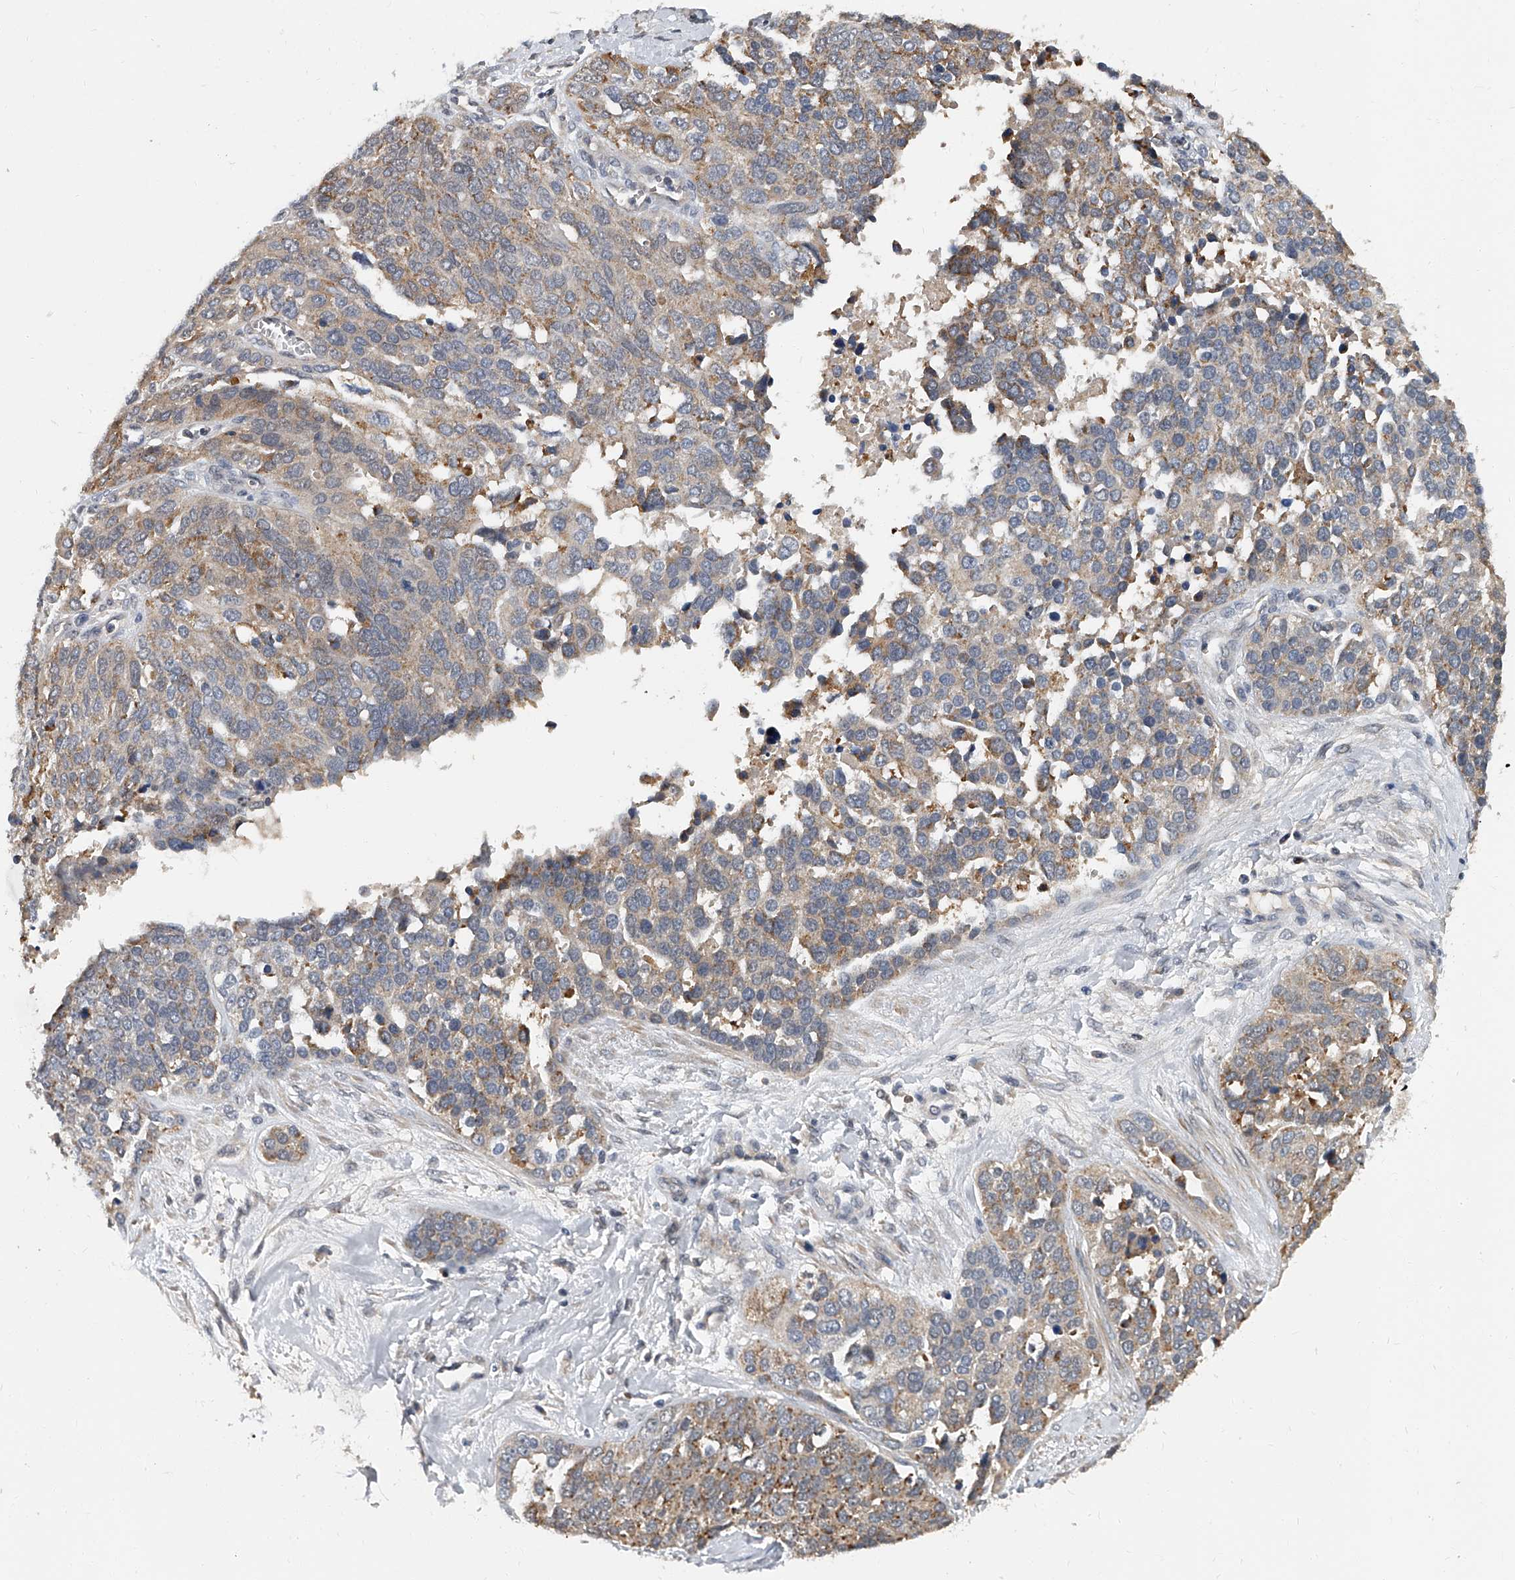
{"staining": {"intensity": "moderate", "quantity": "<25%", "location": "cytoplasmic/membranous"}, "tissue": "ovarian cancer", "cell_type": "Tumor cells", "image_type": "cancer", "snomed": [{"axis": "morphology", "description": "Cystadenocarcinoma, serous, NOS"}, {"axis": "topography", "description": "Ovary"}], "caption": "IHC image of neoplastic tissue: human serous cystadenocarcinoma (ovarian) stained using IHC demonstrates low levels of moderate protein expression localized specifically in the cytoplasmic/membranous of tumor cells, appearing as a cytoplasmic/membranous brown color.", "gene": "CD200", "patient": {"sex": "female", "age": 44}}